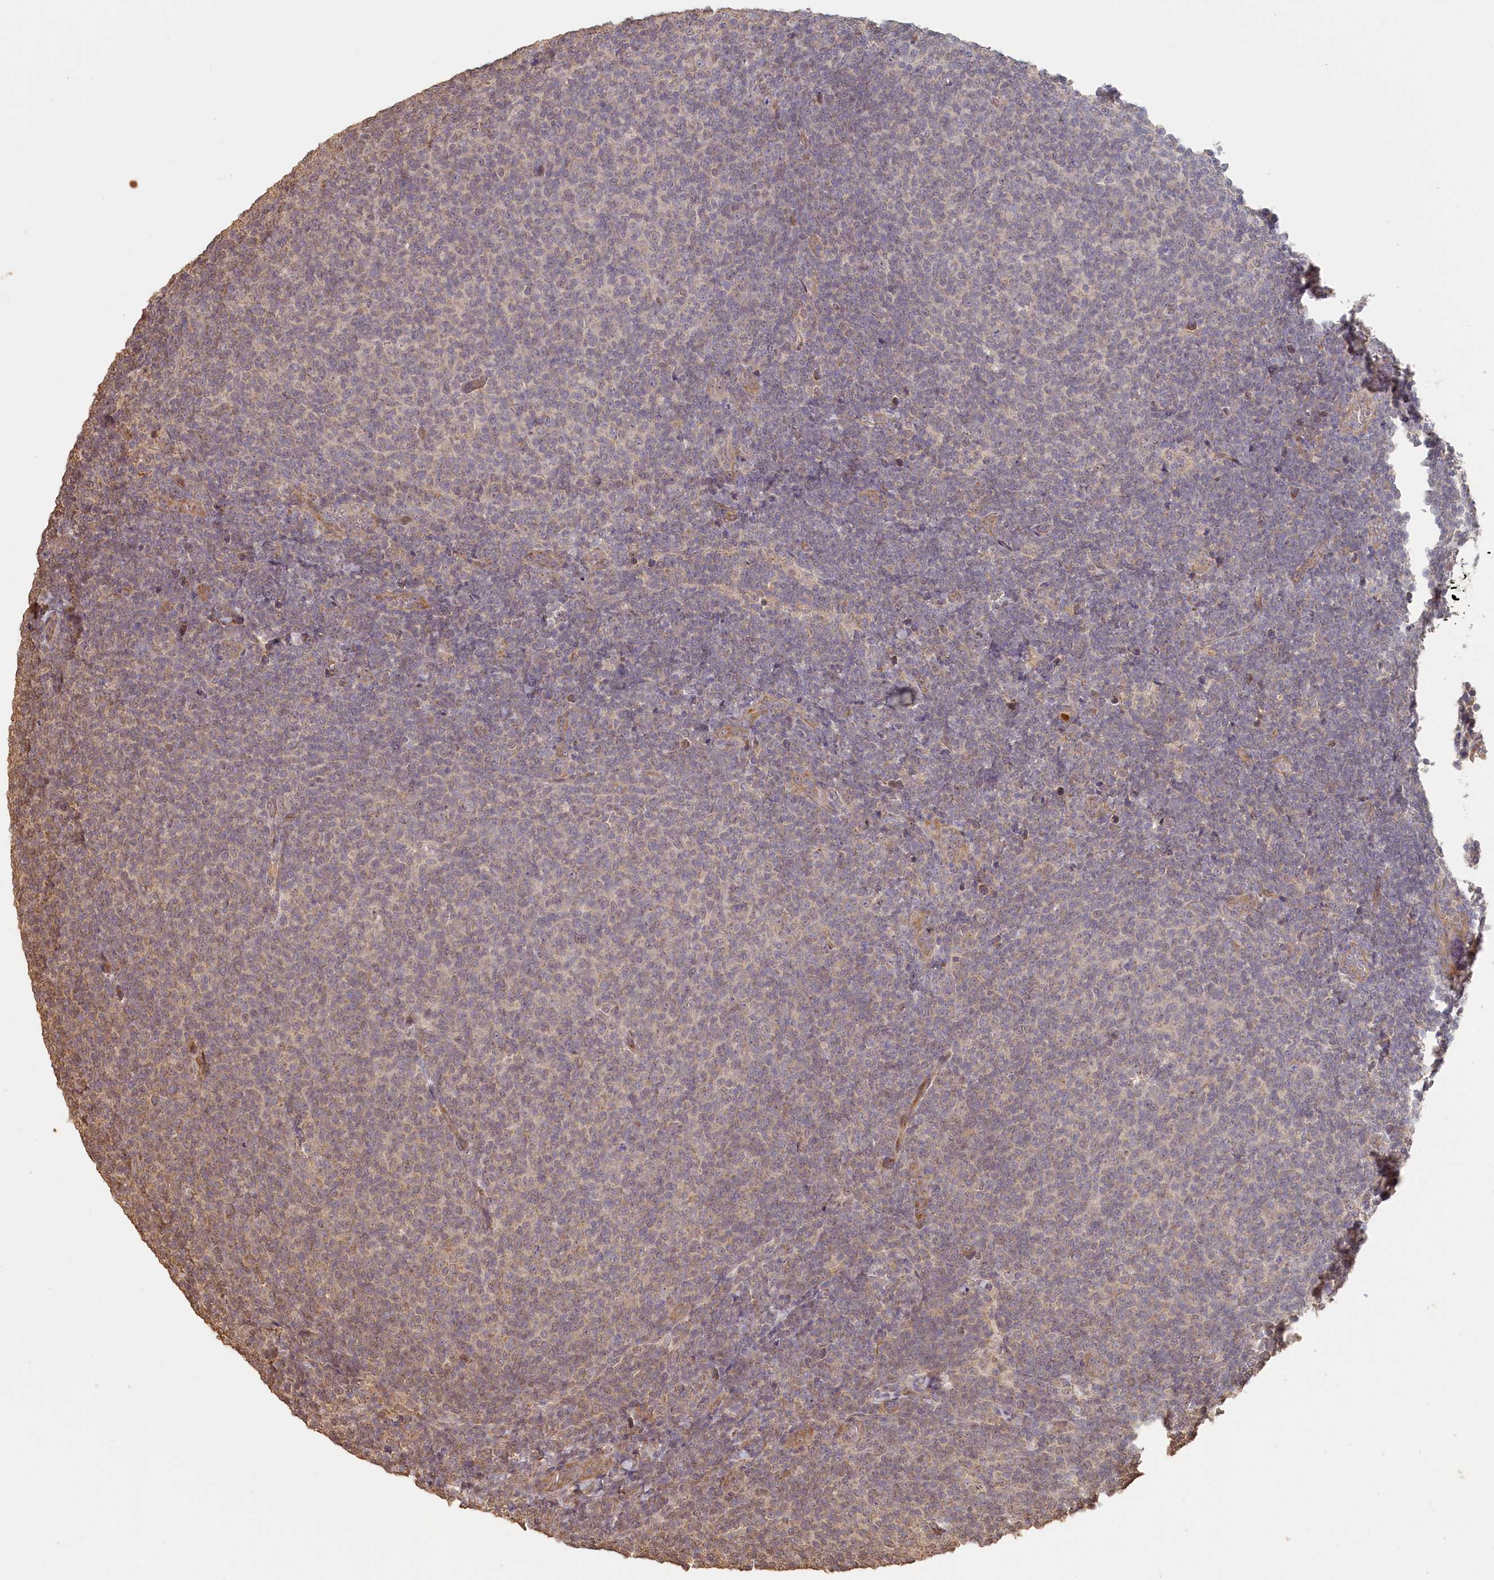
{"staining": {"intensity": "negative", "quantity": "none", "location": "none"}, "tissue": "lymphoma", "cell_type": "Tumor cells", "image_type": "cancer", "snomed": [{"axis": "morphology", "description": "Malignant lymphoma, non-Hodgkin's type, Low grade"}, {"axis": "topography", "description": "Lymph node"}], "caption": "Low-grade malignant lymphoma, non-Hodgkin's type was stained to show a protein in brown. There is no significant staining in tumor cells.", "gene": "STX16", "patient": {"sex": "male", "age": 66}}